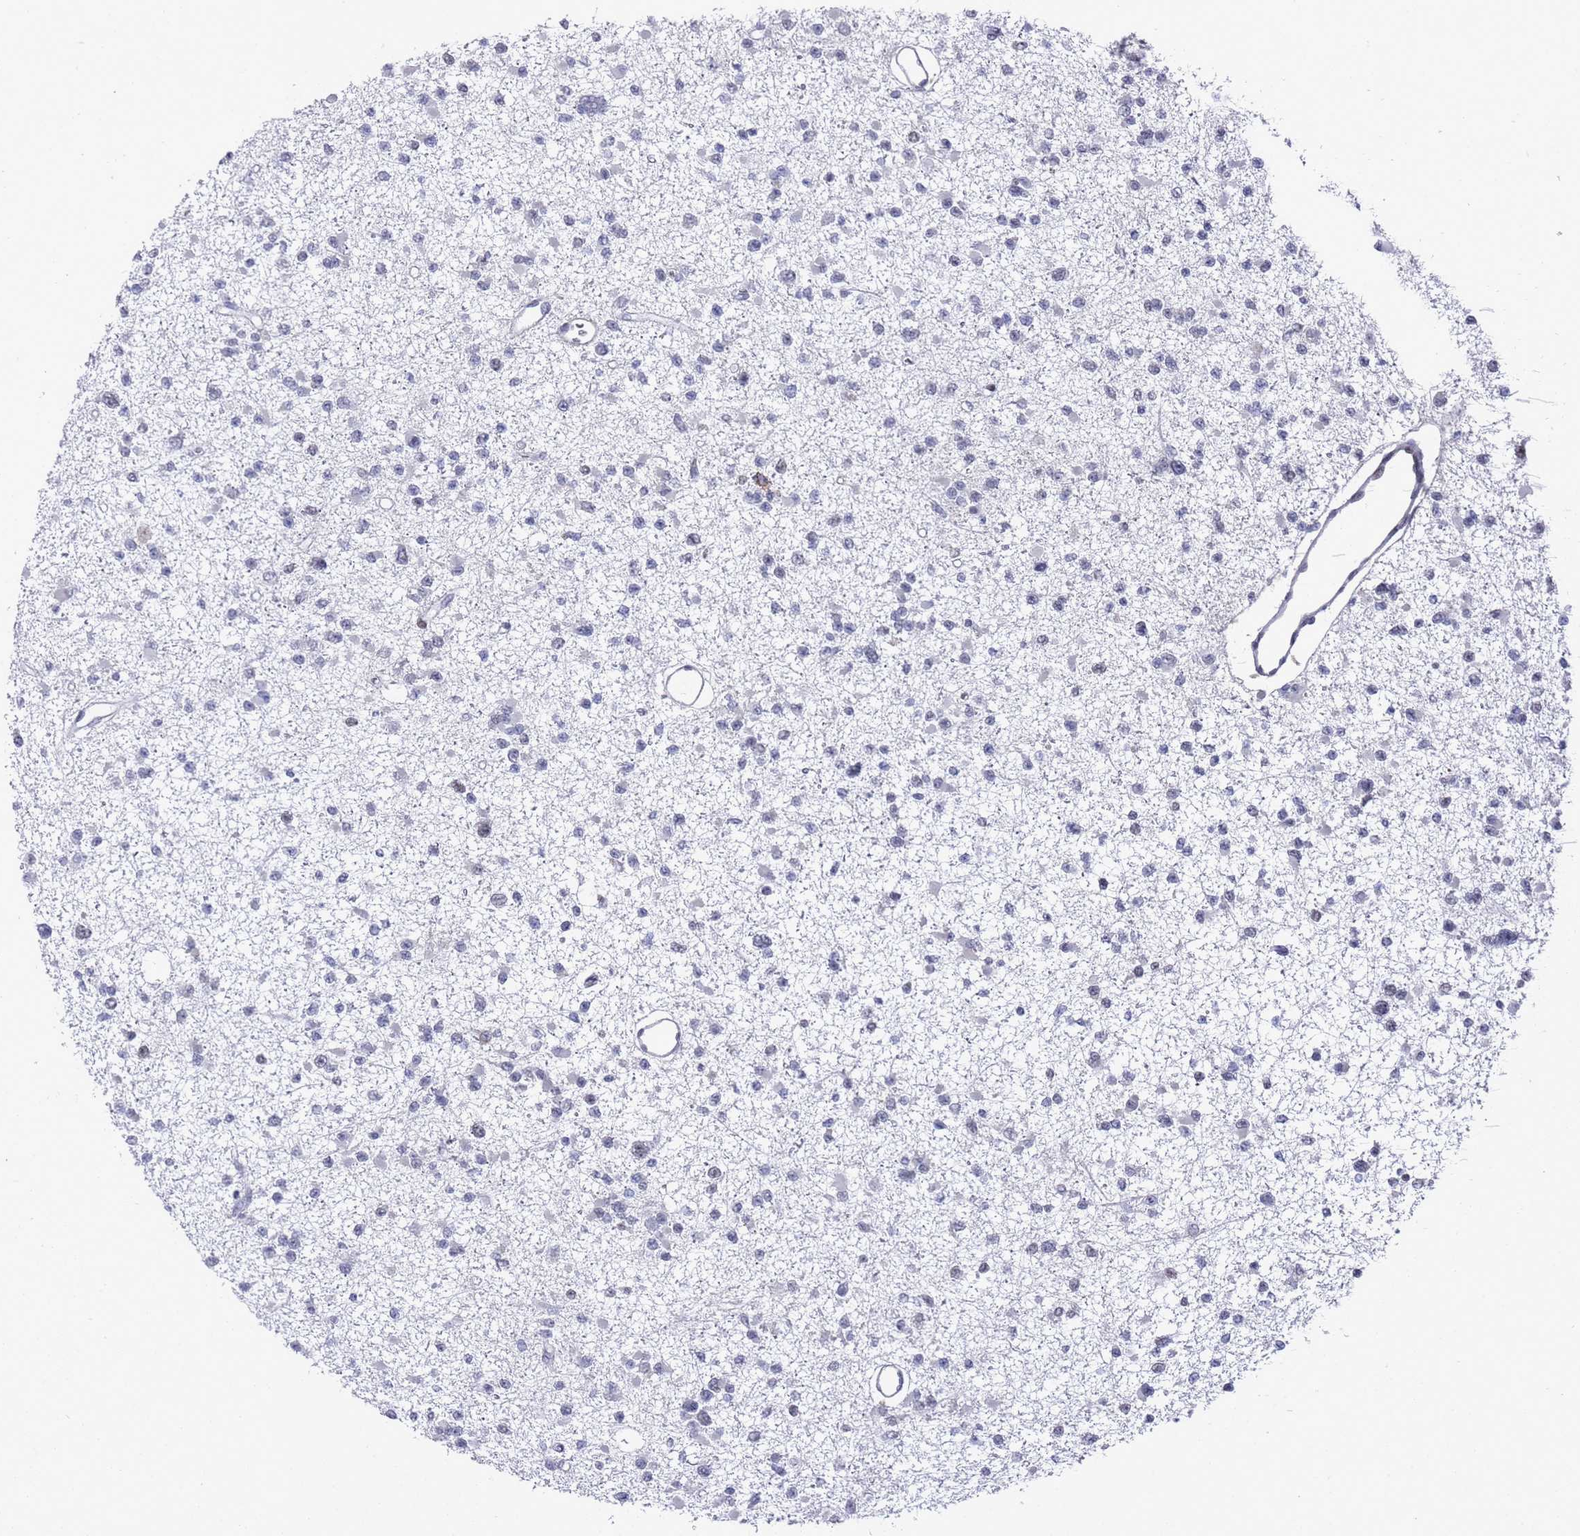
{"staining": {"intensity": "negative", "quantity": "none", "location": "none"}, "tissue": "glioma", "cell_type": "Tumor cells", "image_type": "cancer", "snomed": [{"axis": "morphology", "description": "Glioma, malignant, Low grade"}, {"axis": "topography", "description": "Brain"}], "caption": "IHC photomicrograph of neoplastic tissue: malignant glioma (low-grade) stained with DAB exhibits no significant protein expression in tumor cells.", "gene": "COPS6", "patient": {"sex": "female", "age": 22}}